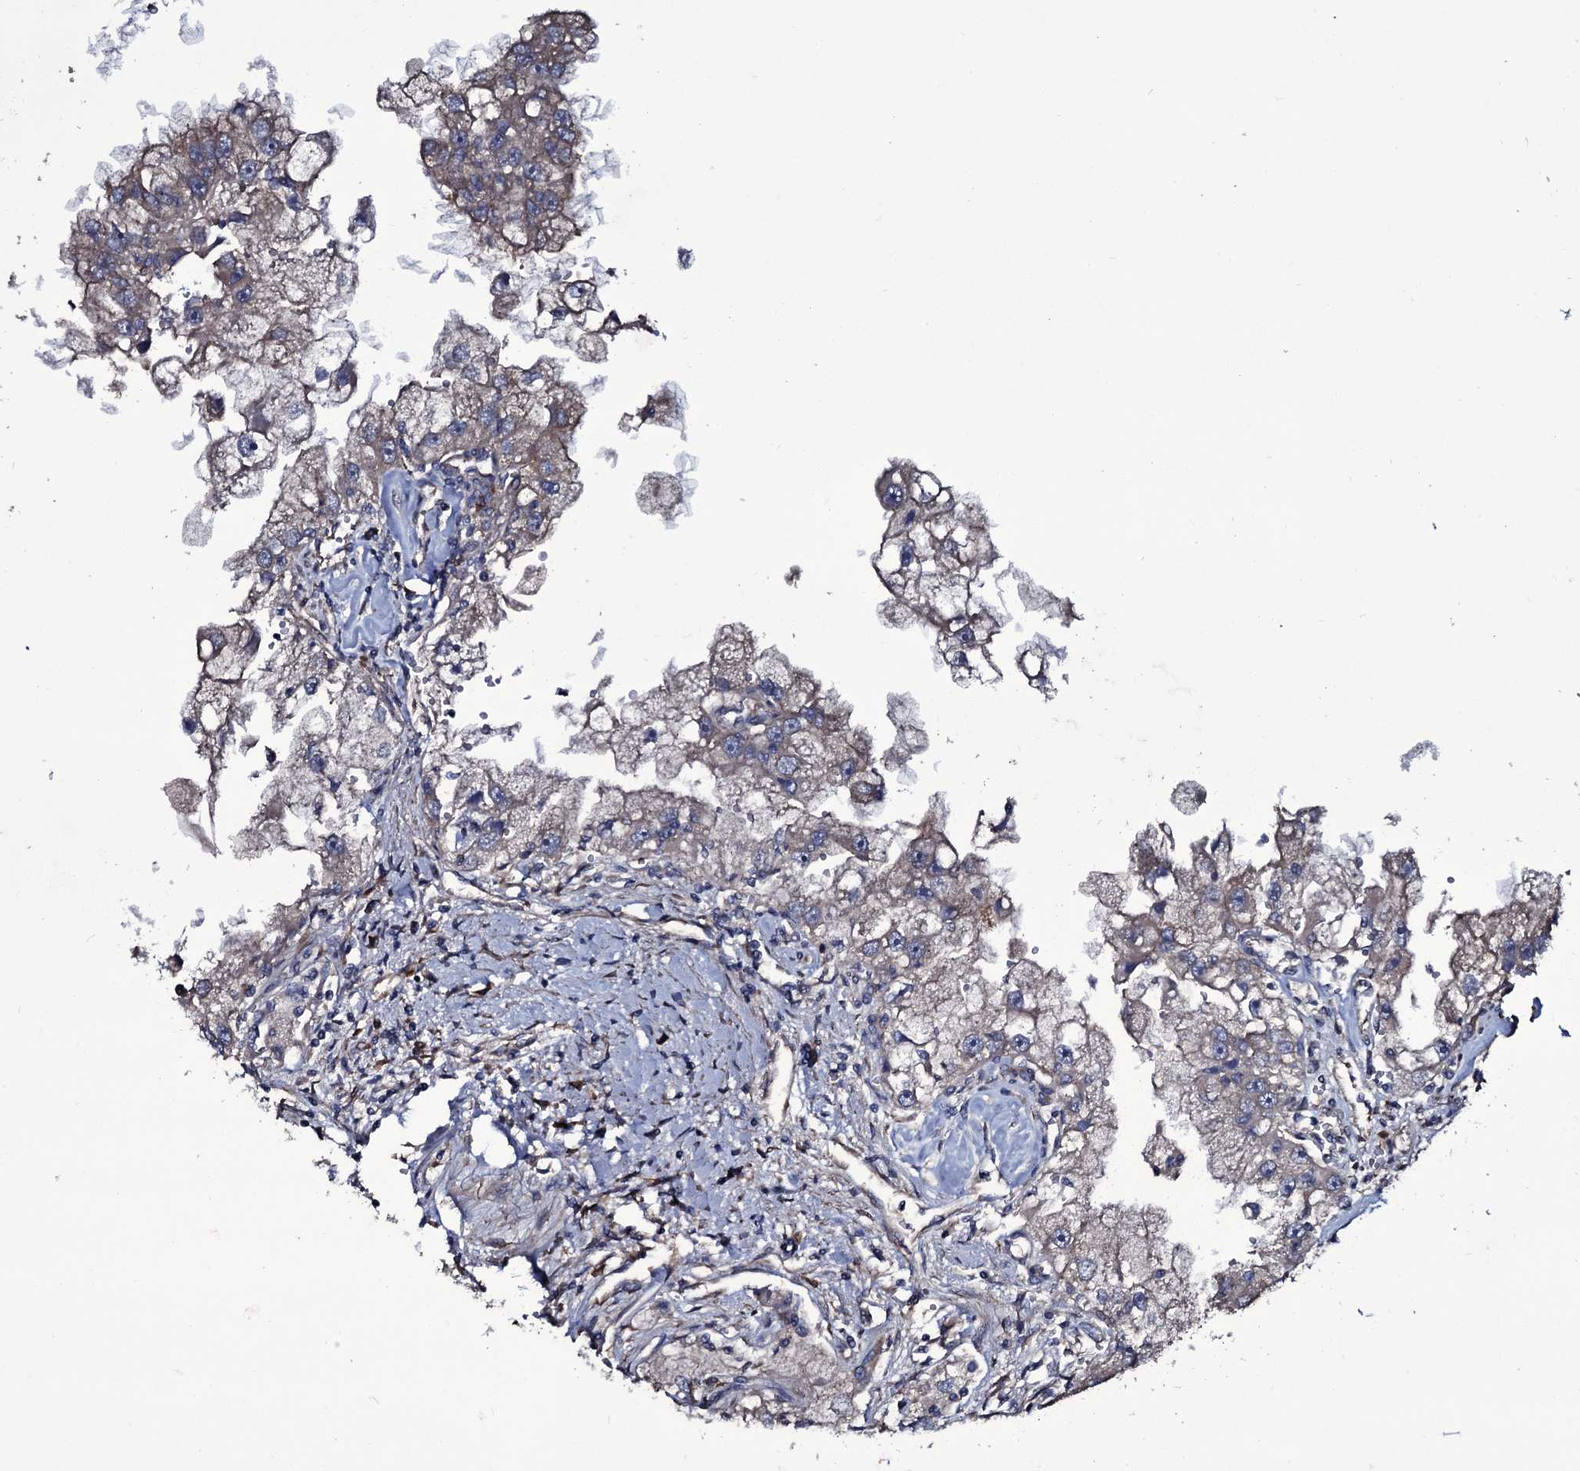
{"staining": {"intensity": "weak", "quantity": "25%-75%", "location": "cytoplasmic/membranous"}, "tissue": "renal cancer", "cell_type": "Tumor cells", "image_type": "cancer", "snomed": [{"axis": "morphology", "description": "Adenocarcinoma, NOS"}, {"axis": "topography", "description": "Kidney"}], "caption": "Immunohistochemical staining of adenocarcinoma (renal) displays low levels of weak cytoplasmic/membranous expression in approximately 25%-75% of tumor cells.", "gene": "WIPF3", "patient": {"sex": "male", "age": 63}}